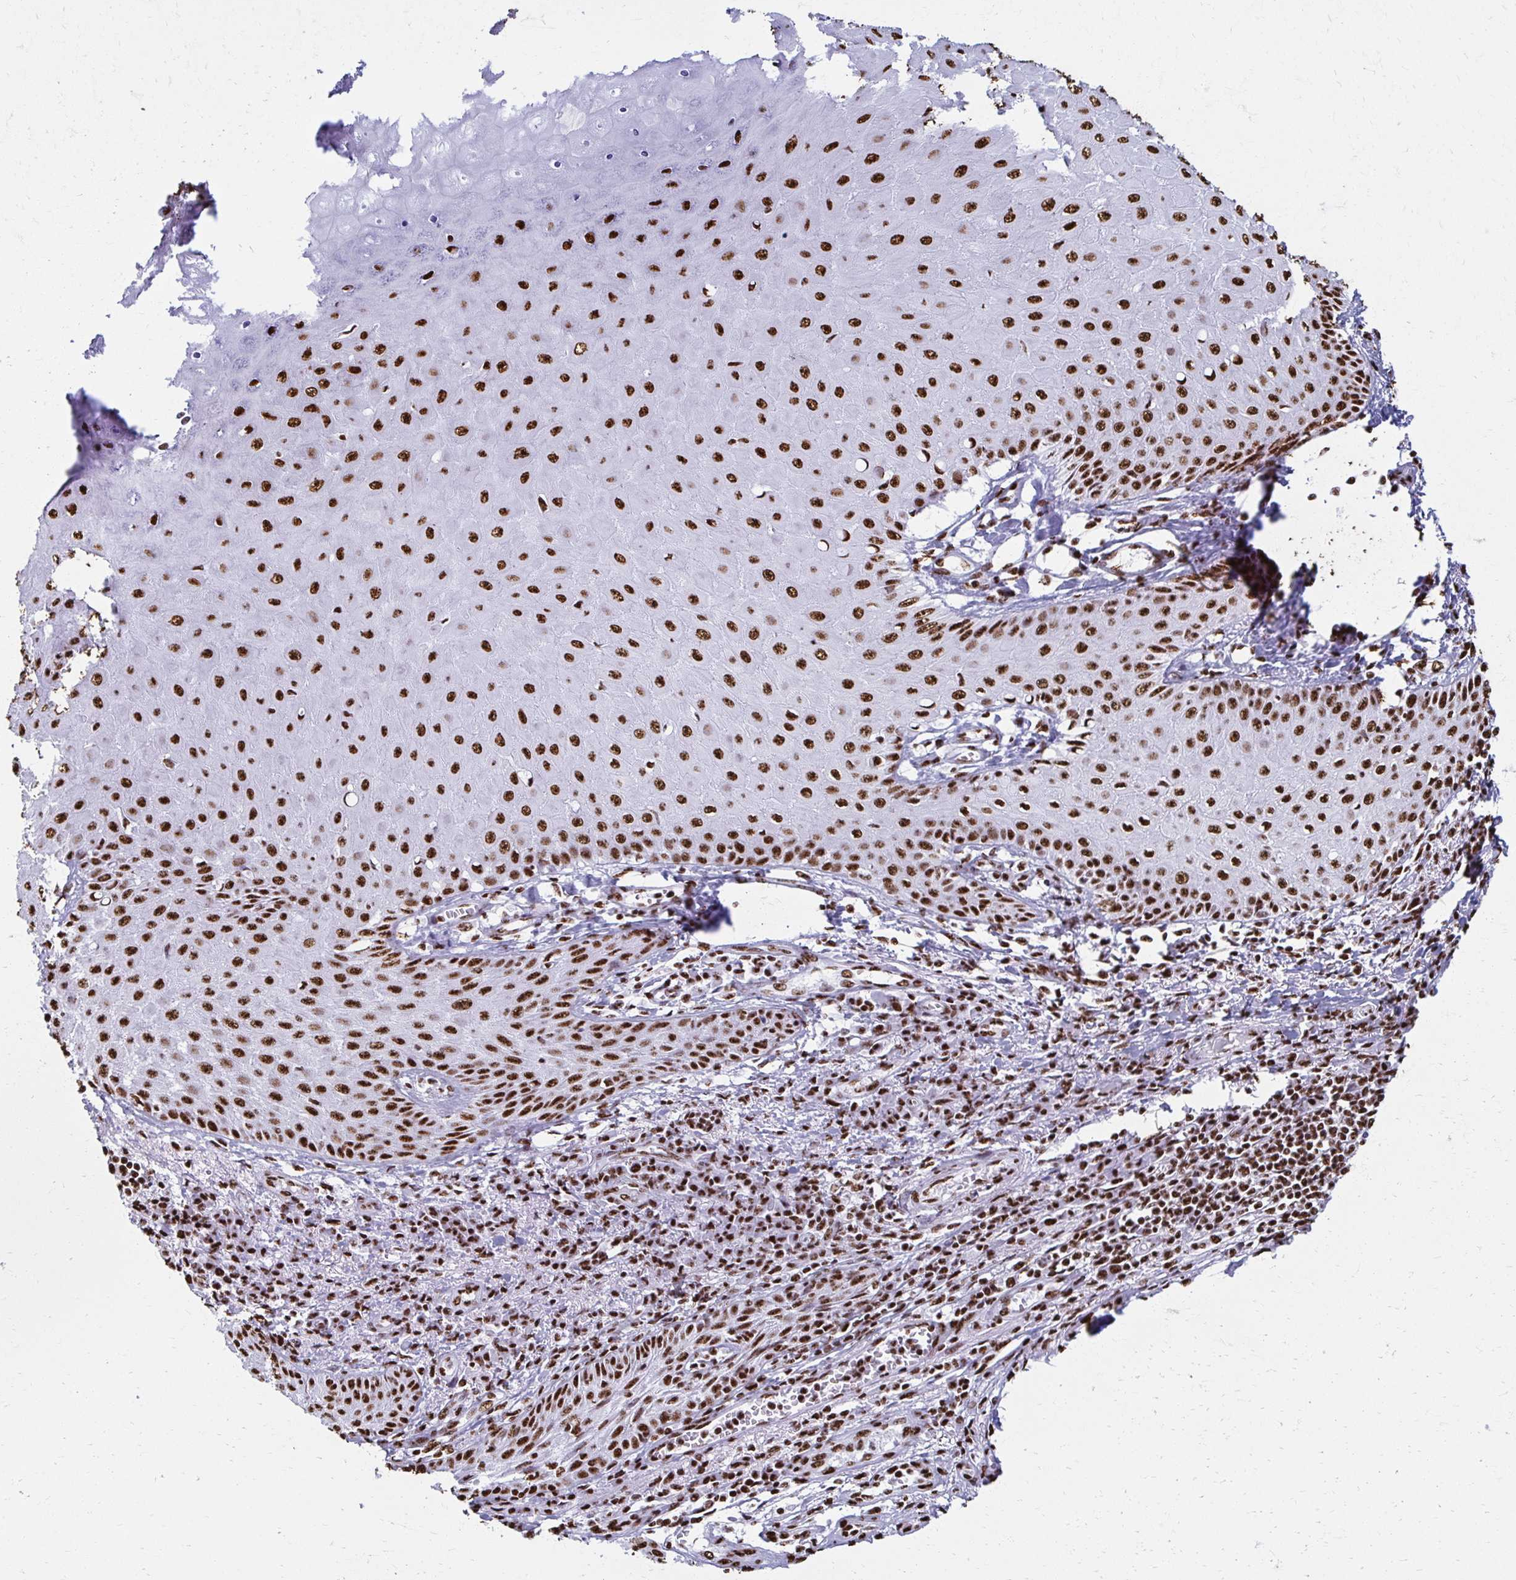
{"staining": {"intensity": "strong", "quantity": ">75%", "location": "nuclear"}, "tissue": "skin cancer", "cell_type": "Tumor cells", "image_type": "cancer", "snomed": [{"axis": "morphology", "description": "Squamous cell carcinoma, NOS"}, {"axis": "topography", "description": "Skin"}], "caption": "Brown immunohistochemical staining in skin cancer displays strong nuclear expression in approximately >75% of tumor cells. Immunohistochemistry stains the protein in brown and the nuclei are stained blue.", "gene": "NONO", "patient": {"sex": "male", "age": 70}}